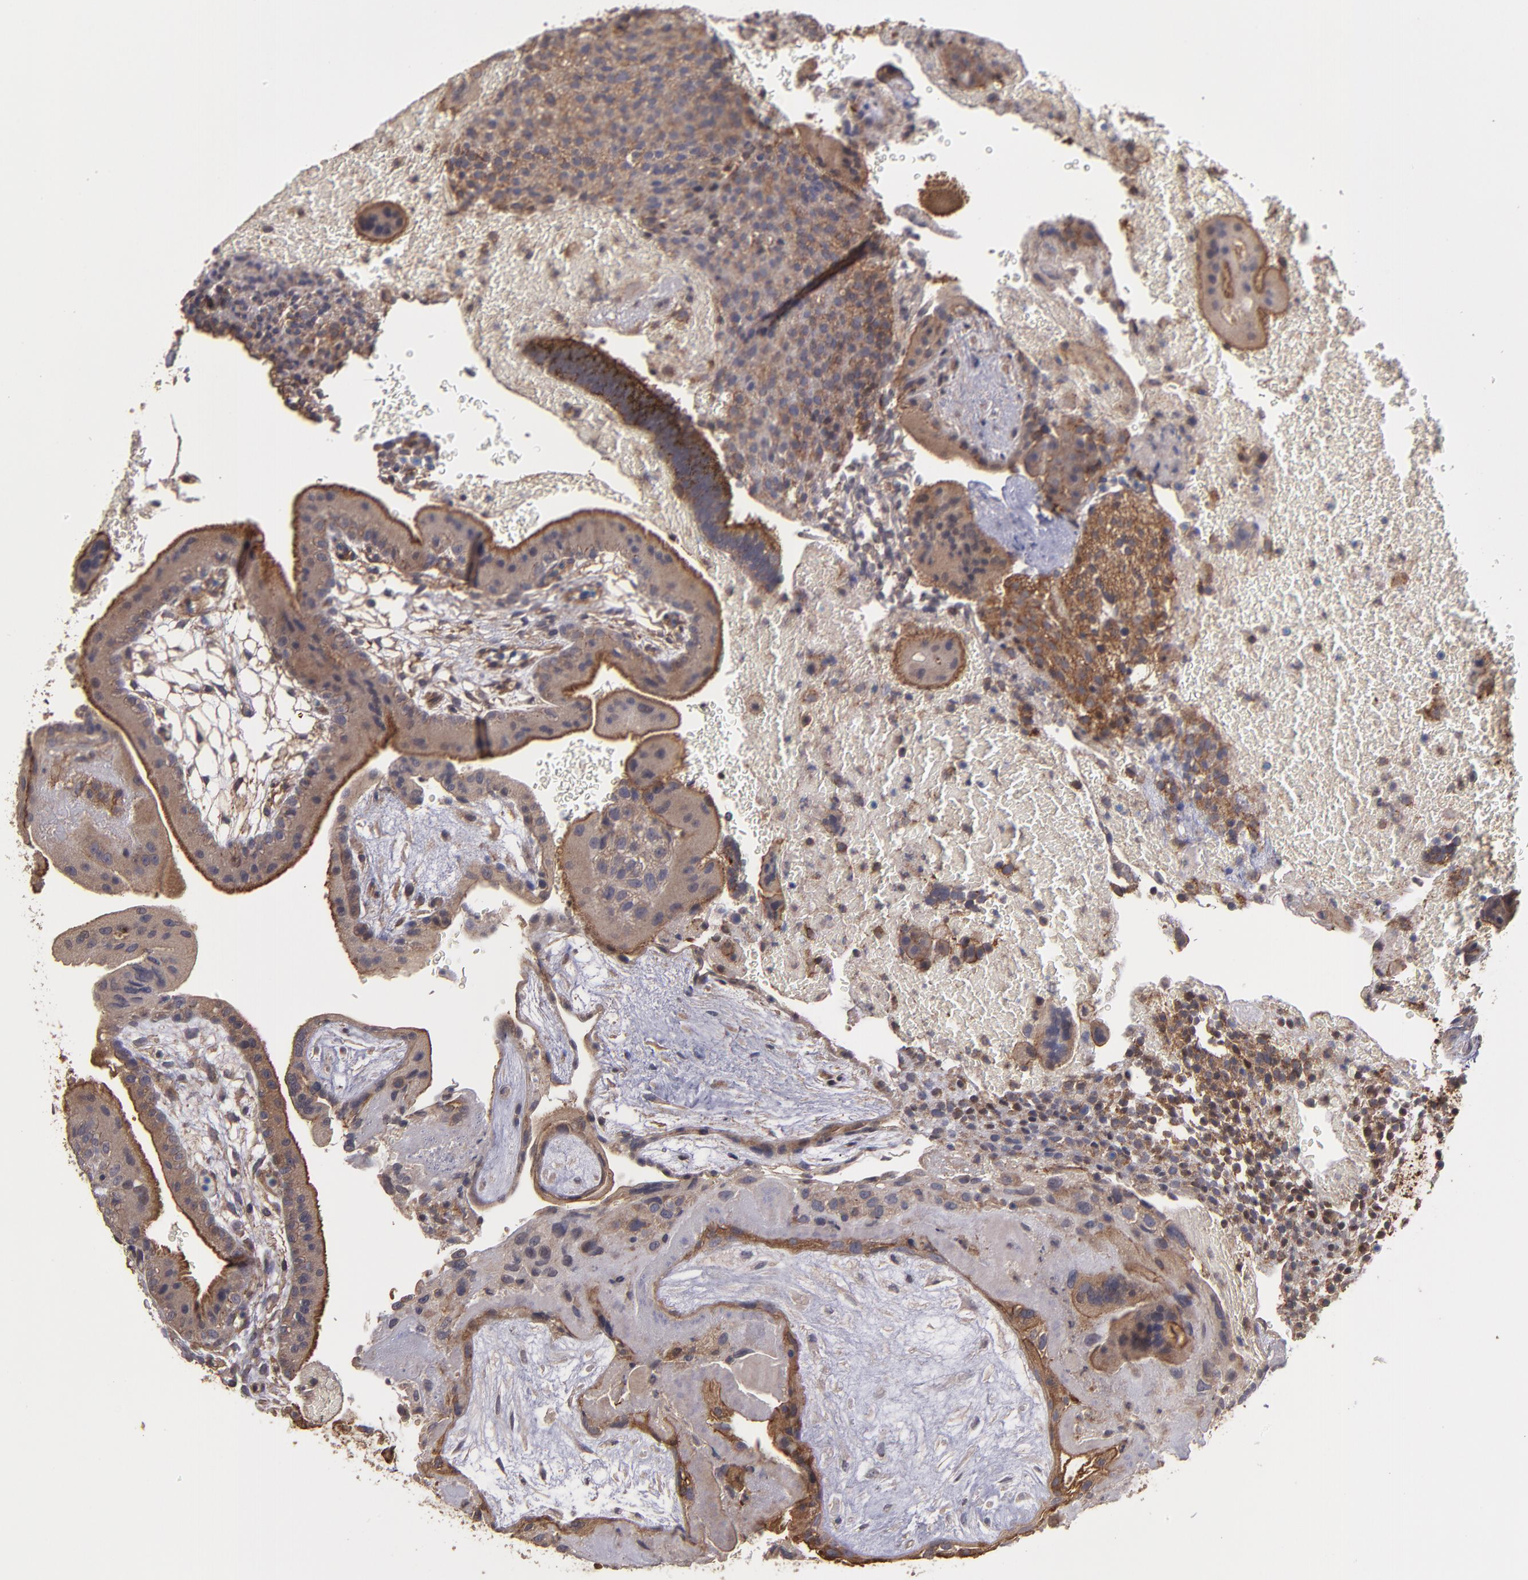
{"staining": {"intensity": "moderate", "quantity": ">75%", "location": "cytoplasmic/membranous"}, "tissue": "placenta", "cell_type": "Decidual cells", "image_type": "normal", "snomed": [{"axis": "morphology", "description": "Normal tissue, NOS"}, {"axis": "topography", "description": "Placenta"}], "caption": "A high-resolution histopathology image shows immunohistochemistry staining of normal placenta, which reveals moderate cytoplasmic/membranous positivity in about >75% of decidual cells.", "gene": "NF2", "patient": {"sex": "female", "age": 19}}